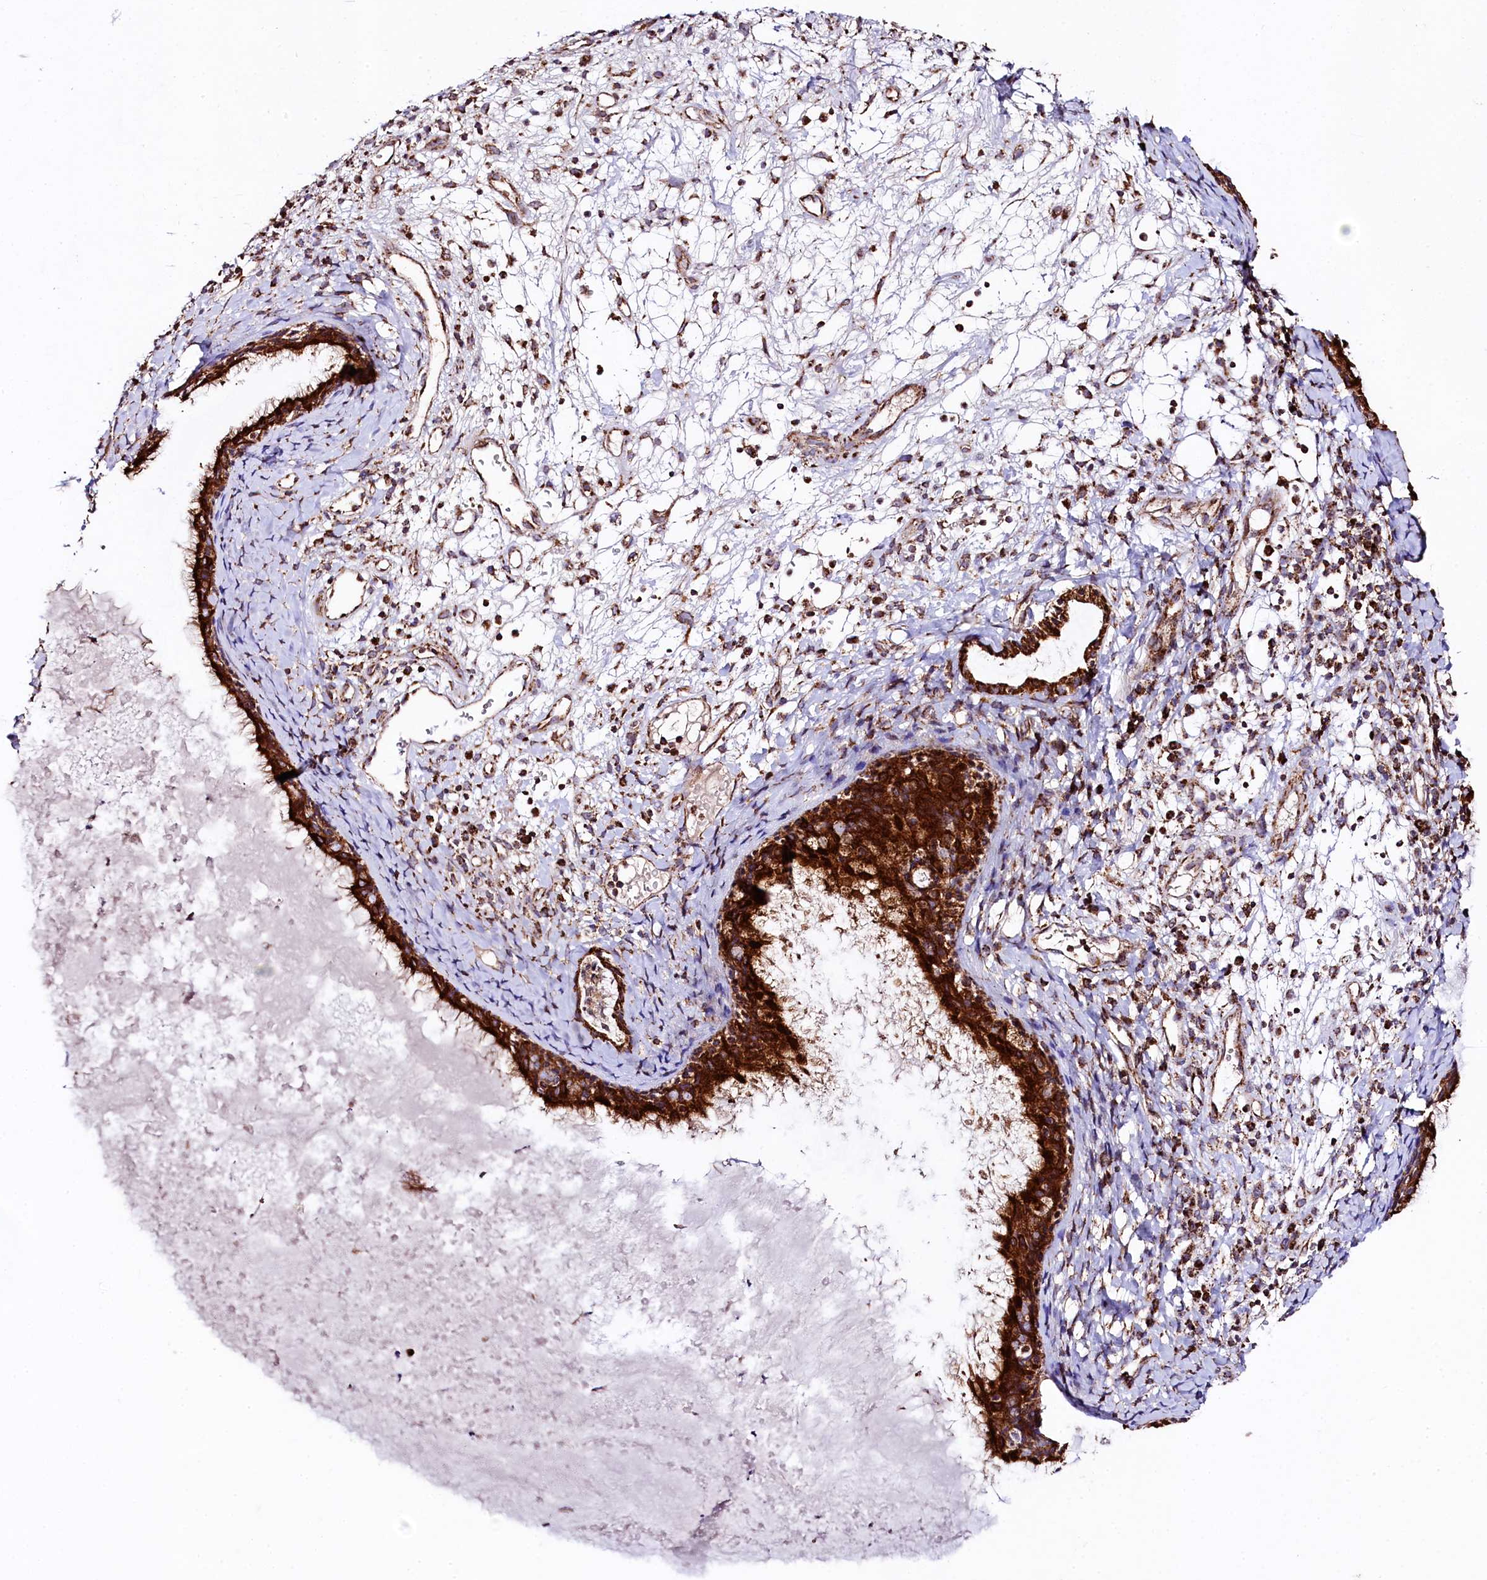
{"staining": {"intensity": "strong", "quantity": ">75%", "location": "cytoplasmic/membranous"}, "tissue": "nasopharynx", "cell_type": "Respiratory epithelial cells", "image_type": "normal", "snomed": [{"axis": "morphology", "description": "Normal tissue, NOS"}, {"axis": "topography", "description": "Nasopharynx"}], "caption": "Protein staining of benign nasopharynx displays strong cytoplasmic/membranous staining in approximately >75% of respiratory epithelial cells. (DAB IHC, brown staining for protein, blue staining for nuclei).", "gene": "CLYBL", "patient": {"sex": "male", "age": 22}}